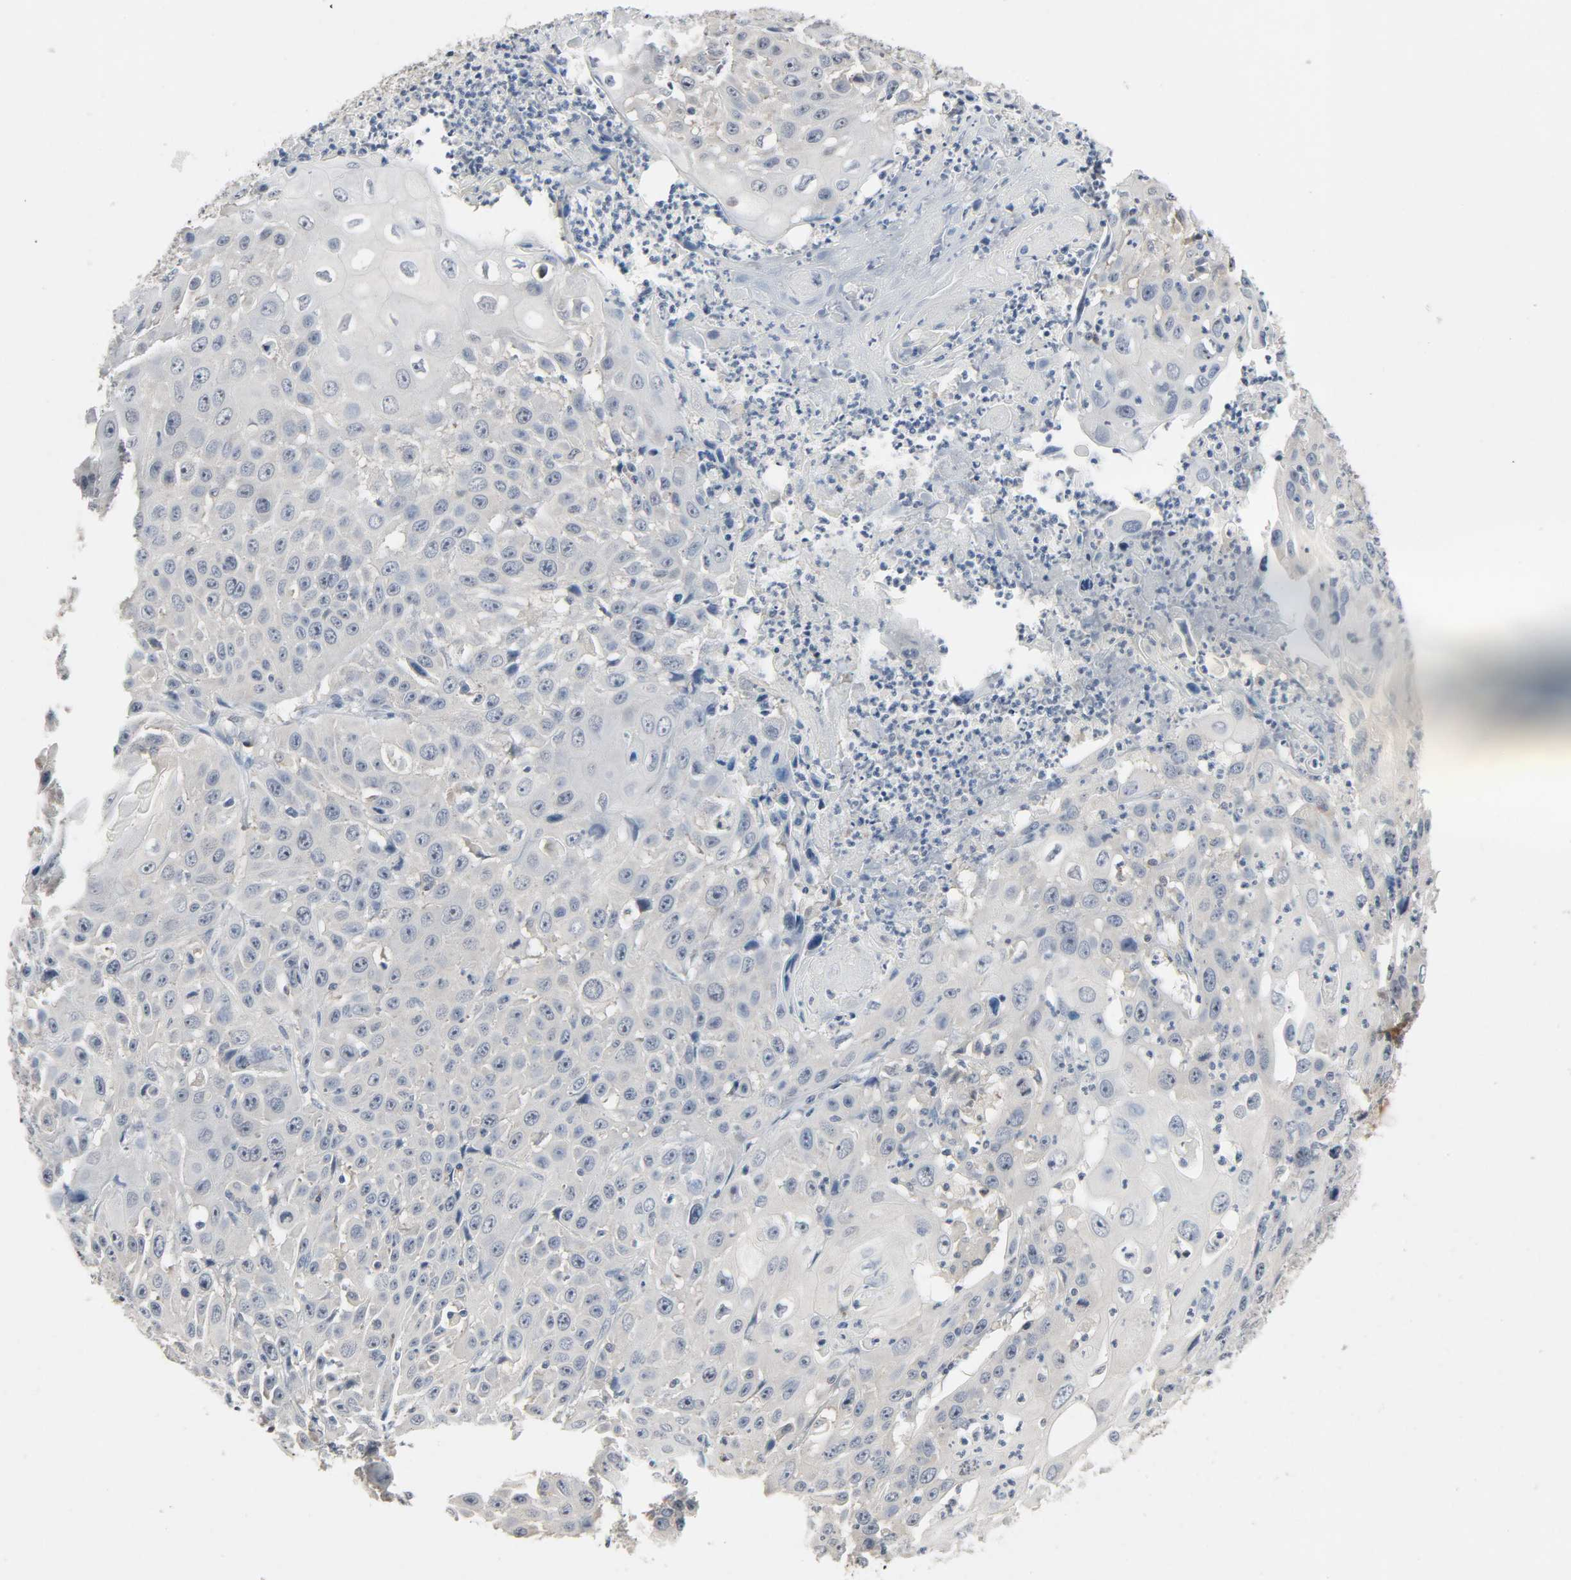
{"staining": {"intensity": "negative", "quantity": "none", "location": "none"}, "tissue": "cervical cancer", "cell_type": "Tumor cells", "image_type": "cancer", "snomed": [{"axis": "morphology", "description": "Squamous cell carcinoma, NOS"}, {"axis": "topography", "description": "Cervix"}], "caption": "The photomicrograph exhibits no staining of tumor cells in cervical cancer (squamous cell carcinoma). The staining is performed using DAB brown chromogen with nuclei counter-stained in using hematoxylin.", "gene": "CD4", "patient": {"sex": "female", "age": 39}}